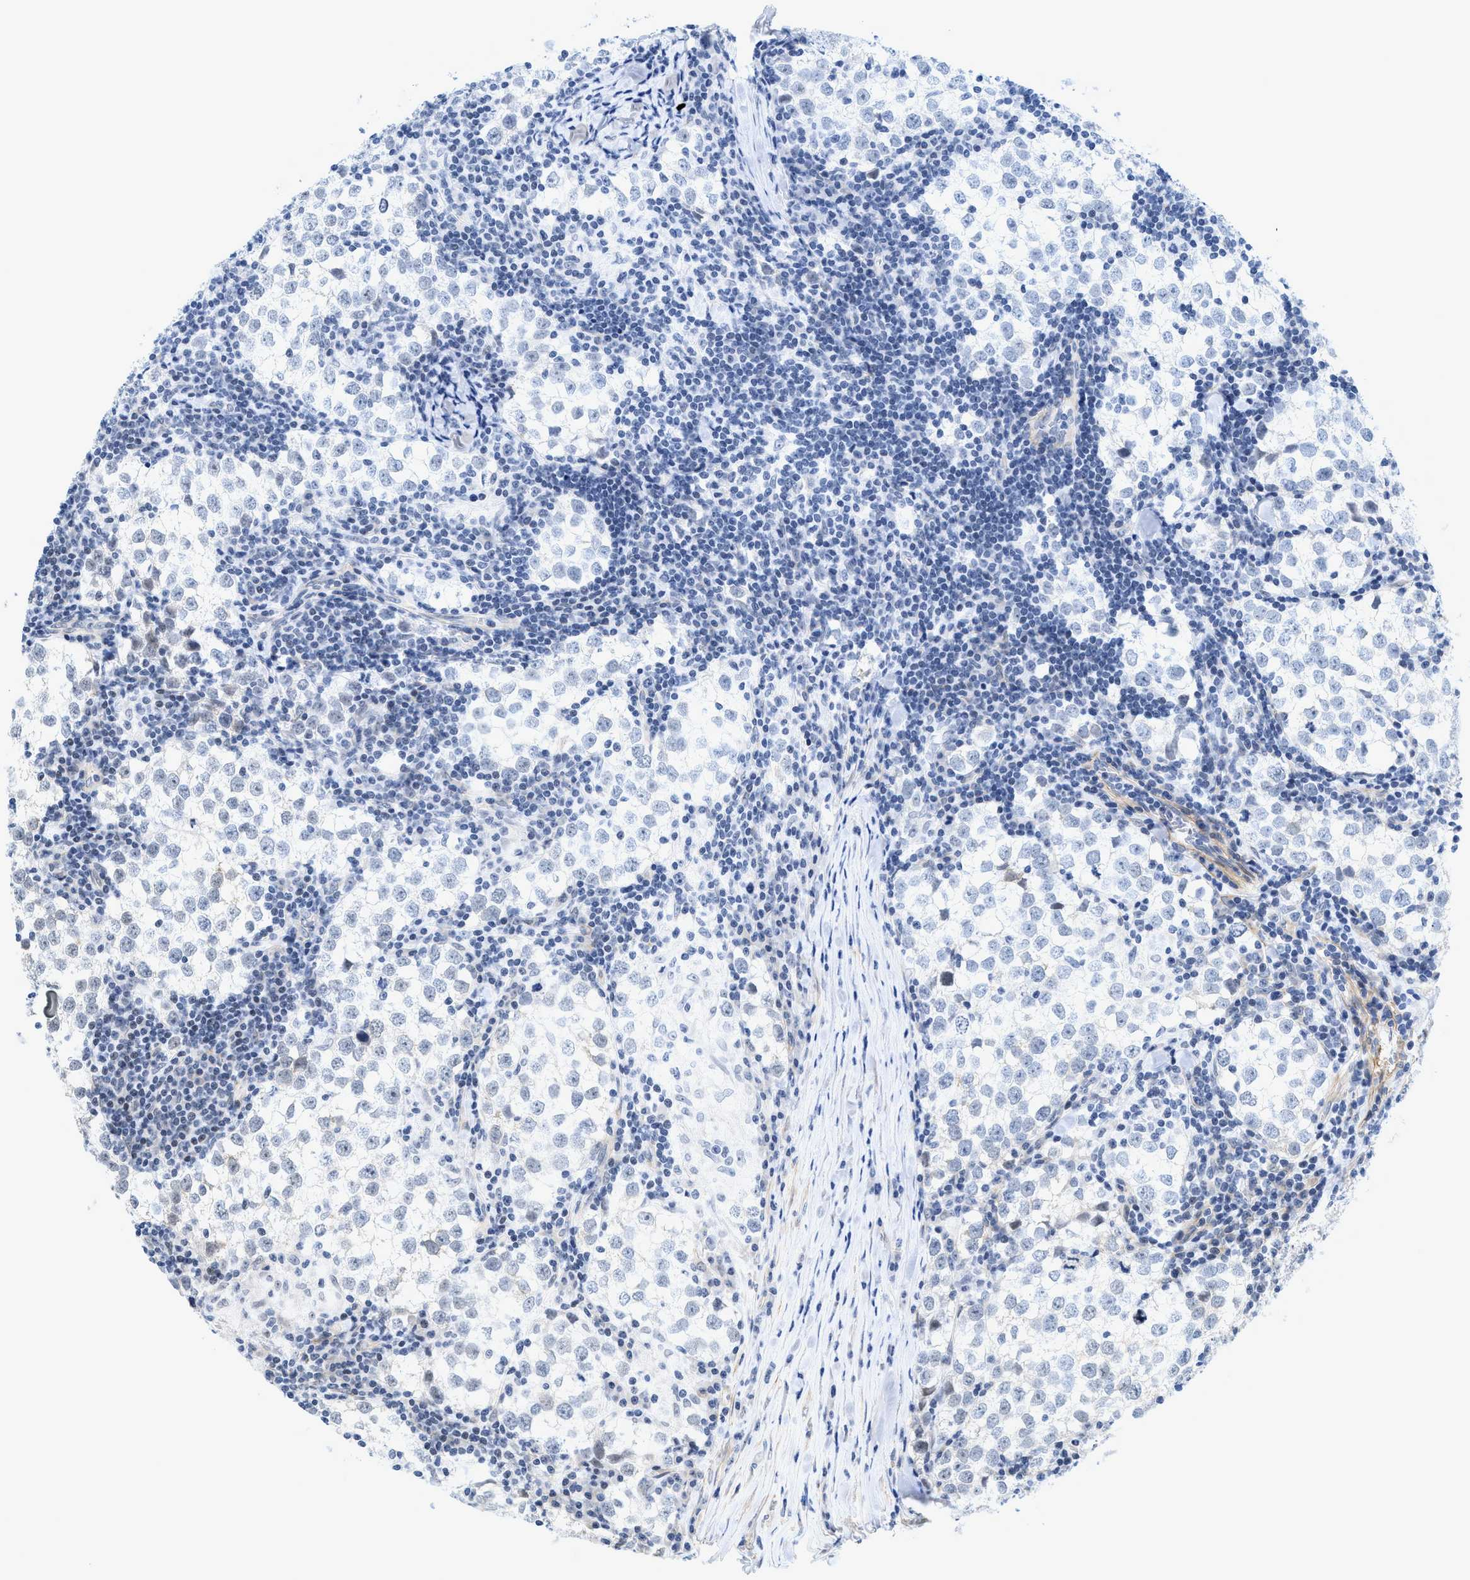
{"staining": {"intensity": "negative", "quantity": "none", "location": "none"}, "tissue": "testis cancer", "cell_type": "Tumor cells", "image_type": "cancer", "snomed": [{"axis": "morphology", "description": "Seminoma, NOS"}, {"axis": "morphology", "description": "Carcinoma, Embryonal, NOS"}, {"axis": "topography", "description": "Testis"}], "caption": "This is an immunohistochemistry micrograph of seminoma (testis). There is no staining in tumor cells.", "gene": "GPRASP2", "patient": {"sex": "male", "age": 36}}